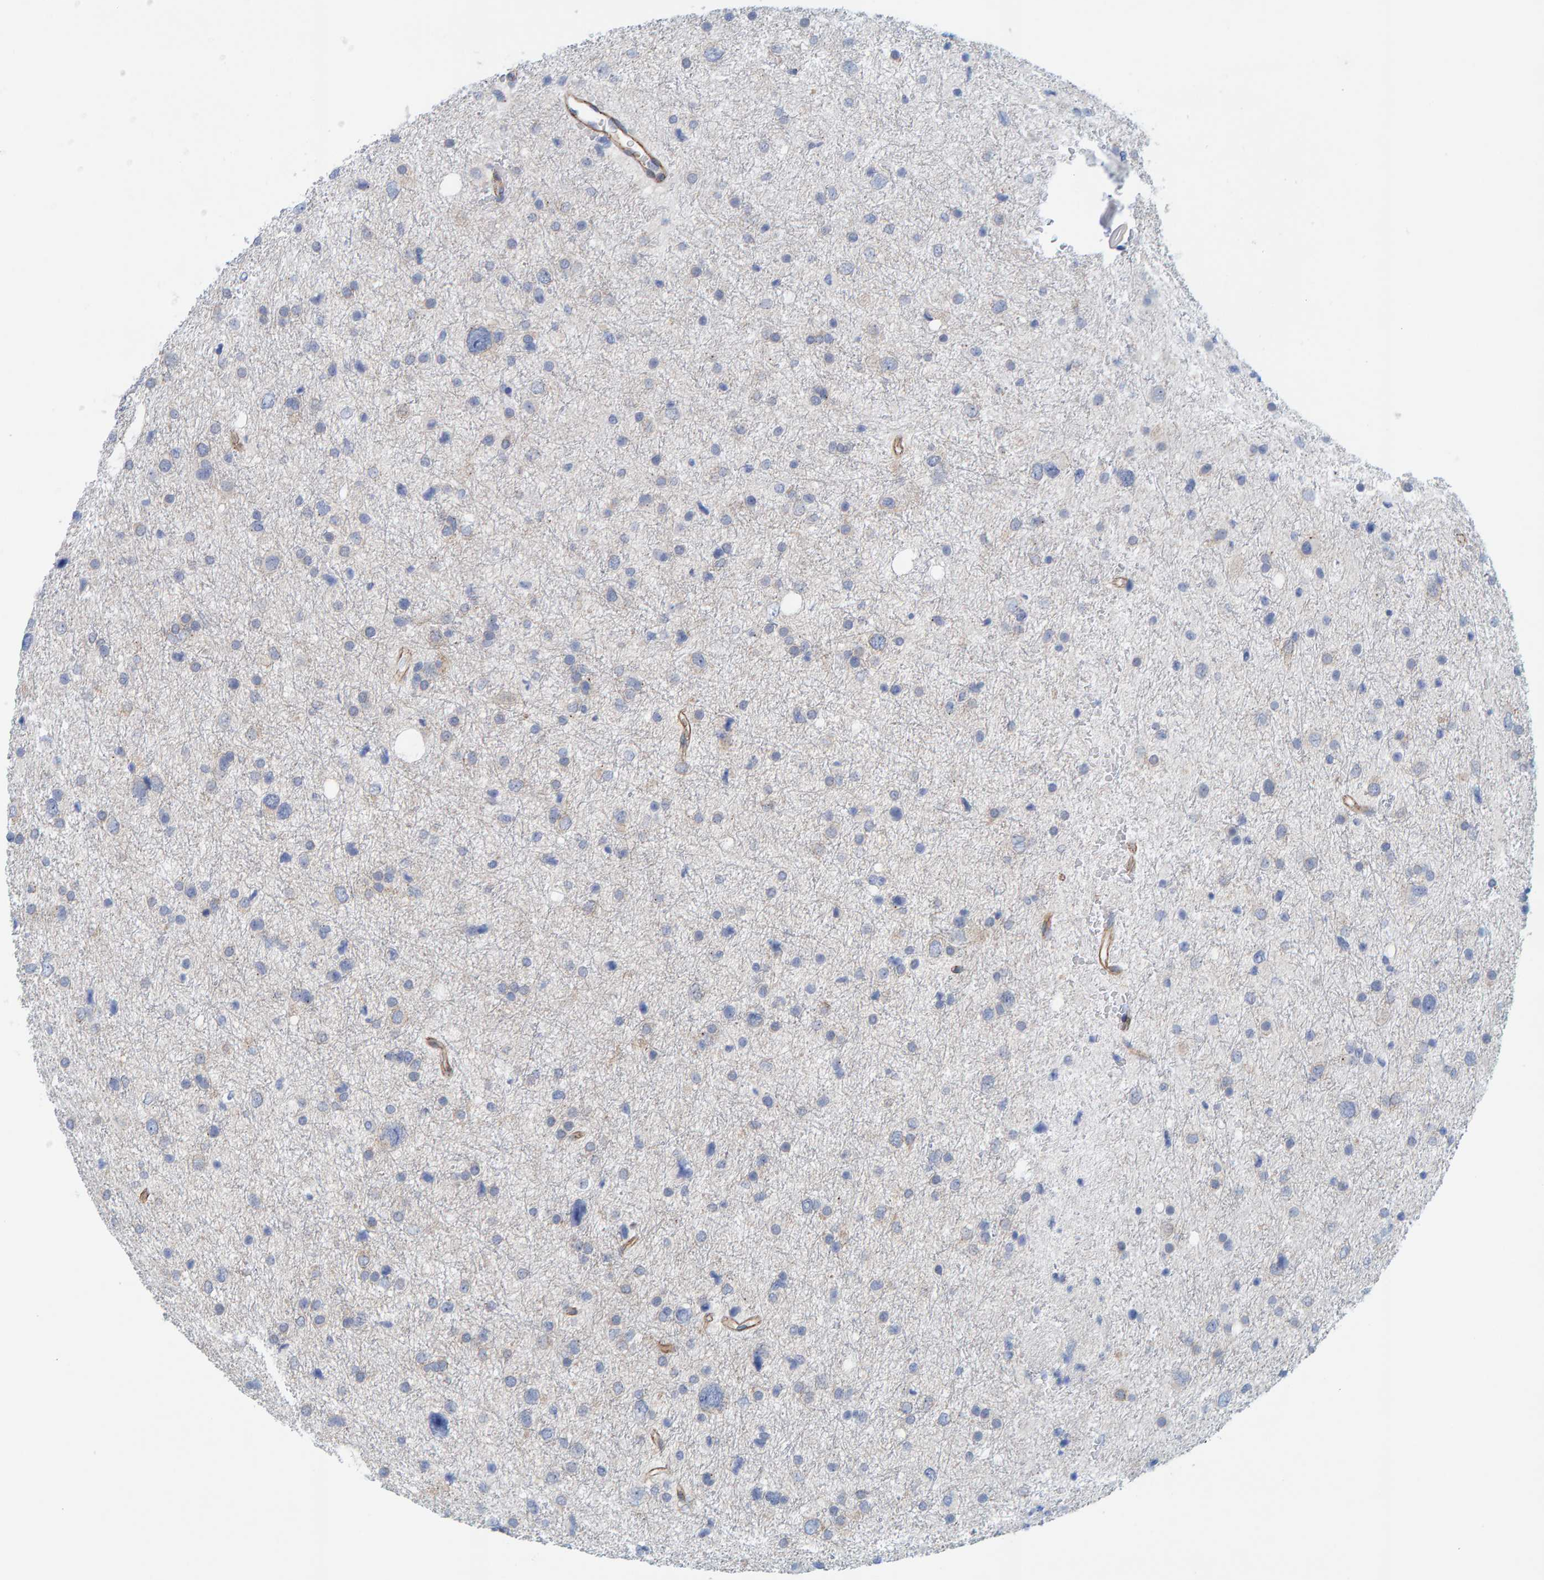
{"staining": {"intensity": "negative", "quantity": "none", "location": "none"}, "tissue": "glioma", "cell_type": "Tumor cells", "image_type": "cancer", "snomed": [{"axis": "morphology", "description": "Glioma, malignant, Low grade"}, {"axis": "topography", "description": "Brain"}], "caption": "This is an IHC image of human glioma. There is no positivity in tumor cells.", "gene": "KRBA2", "patient": {"sex": "female", "age": 37}}